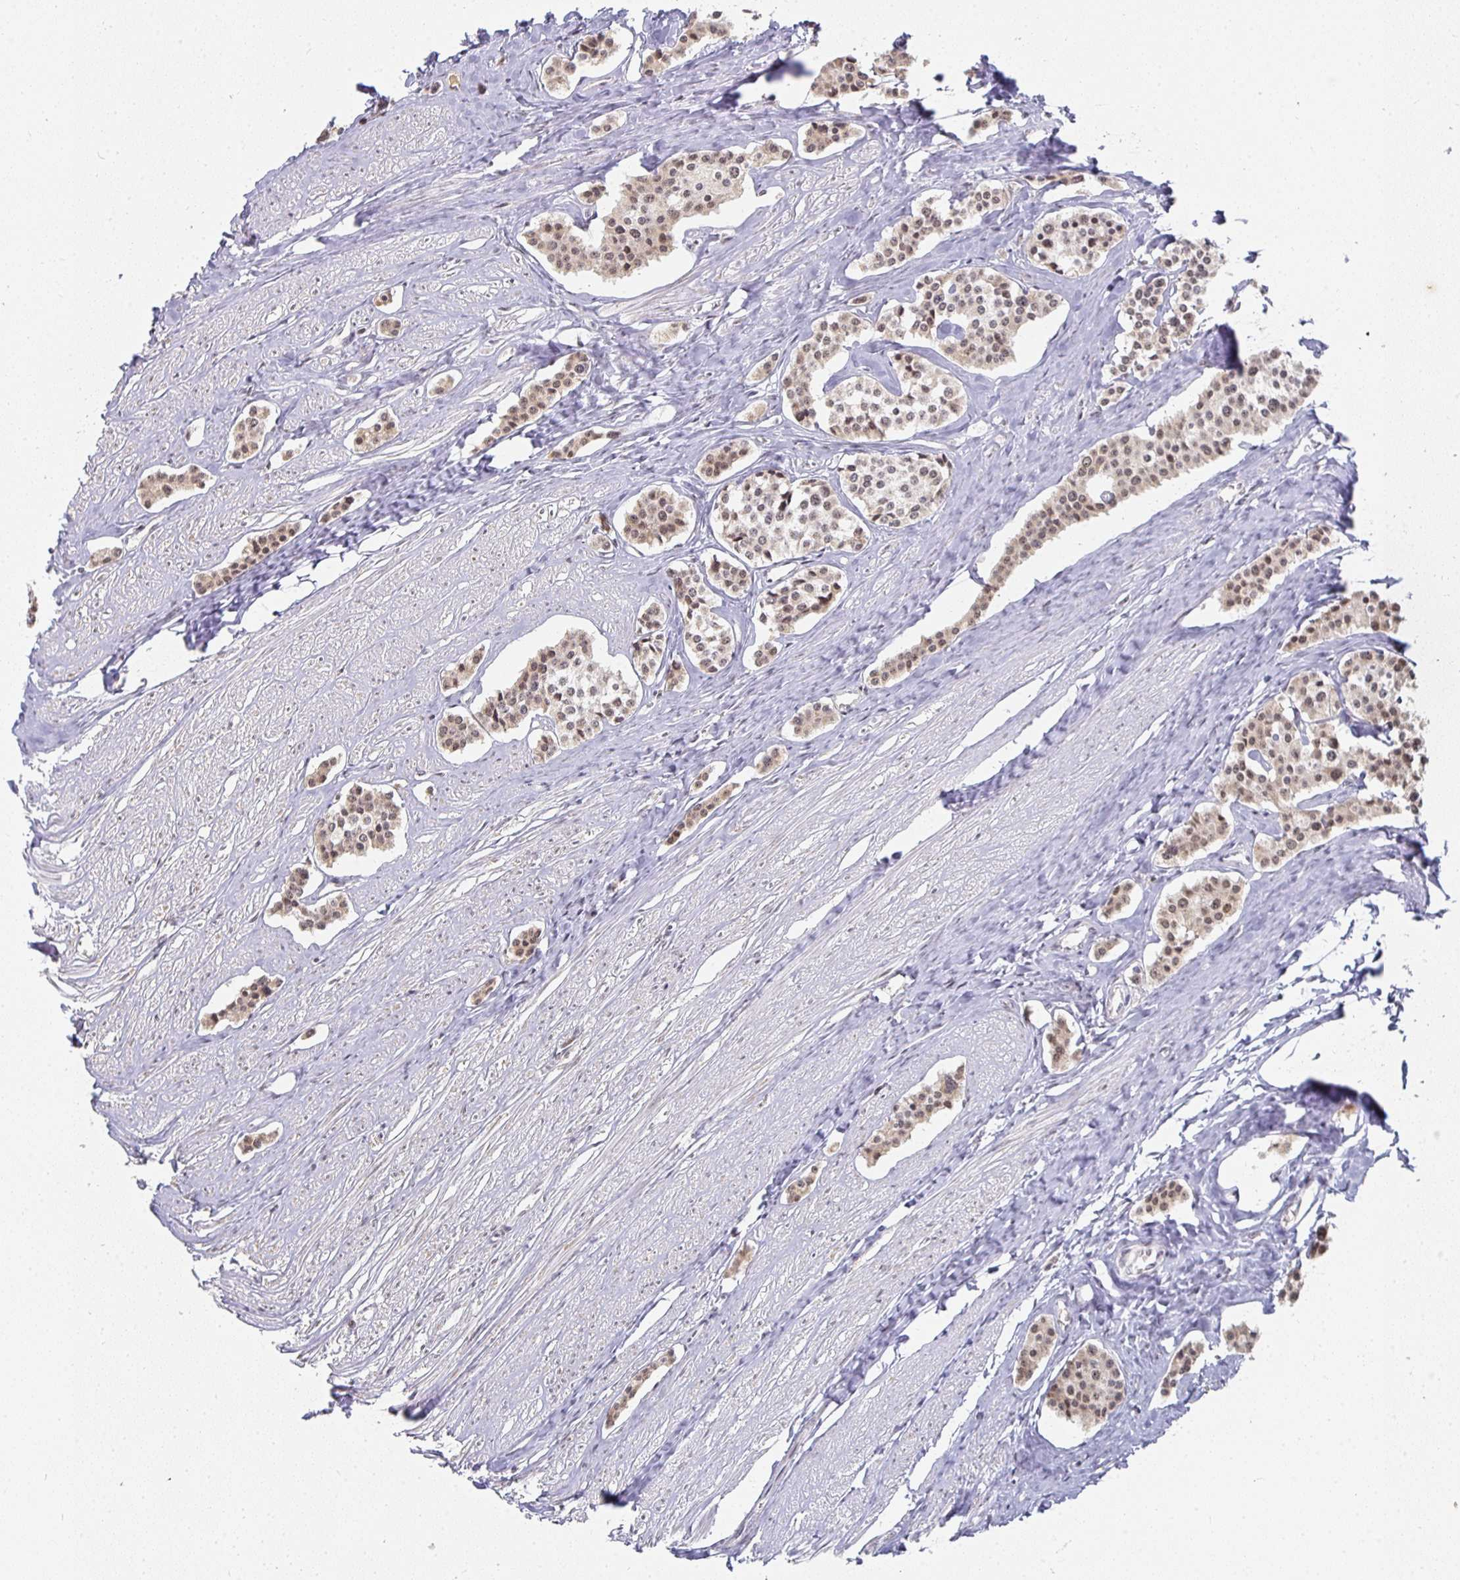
{"staining": {"intensity": "moderate", "quantity": ">75%", "location": "nuclear"}, "tissue": "carcinoid", "cell_type": "Tumor cells", "image_type": "cancer", "snomed": [{"axis": "morphology", "description": "Carcinoid, malignant, NOS"}, {"axis": "topography", "description": "Small intestine"}], "caption": "A histopathology image of malignant carcinoid stained for a protein displays moderate nuclear brown staining in tumor cells.", "gene": "SMARCA2", "patient": {"sex": "male", "age": 60}}